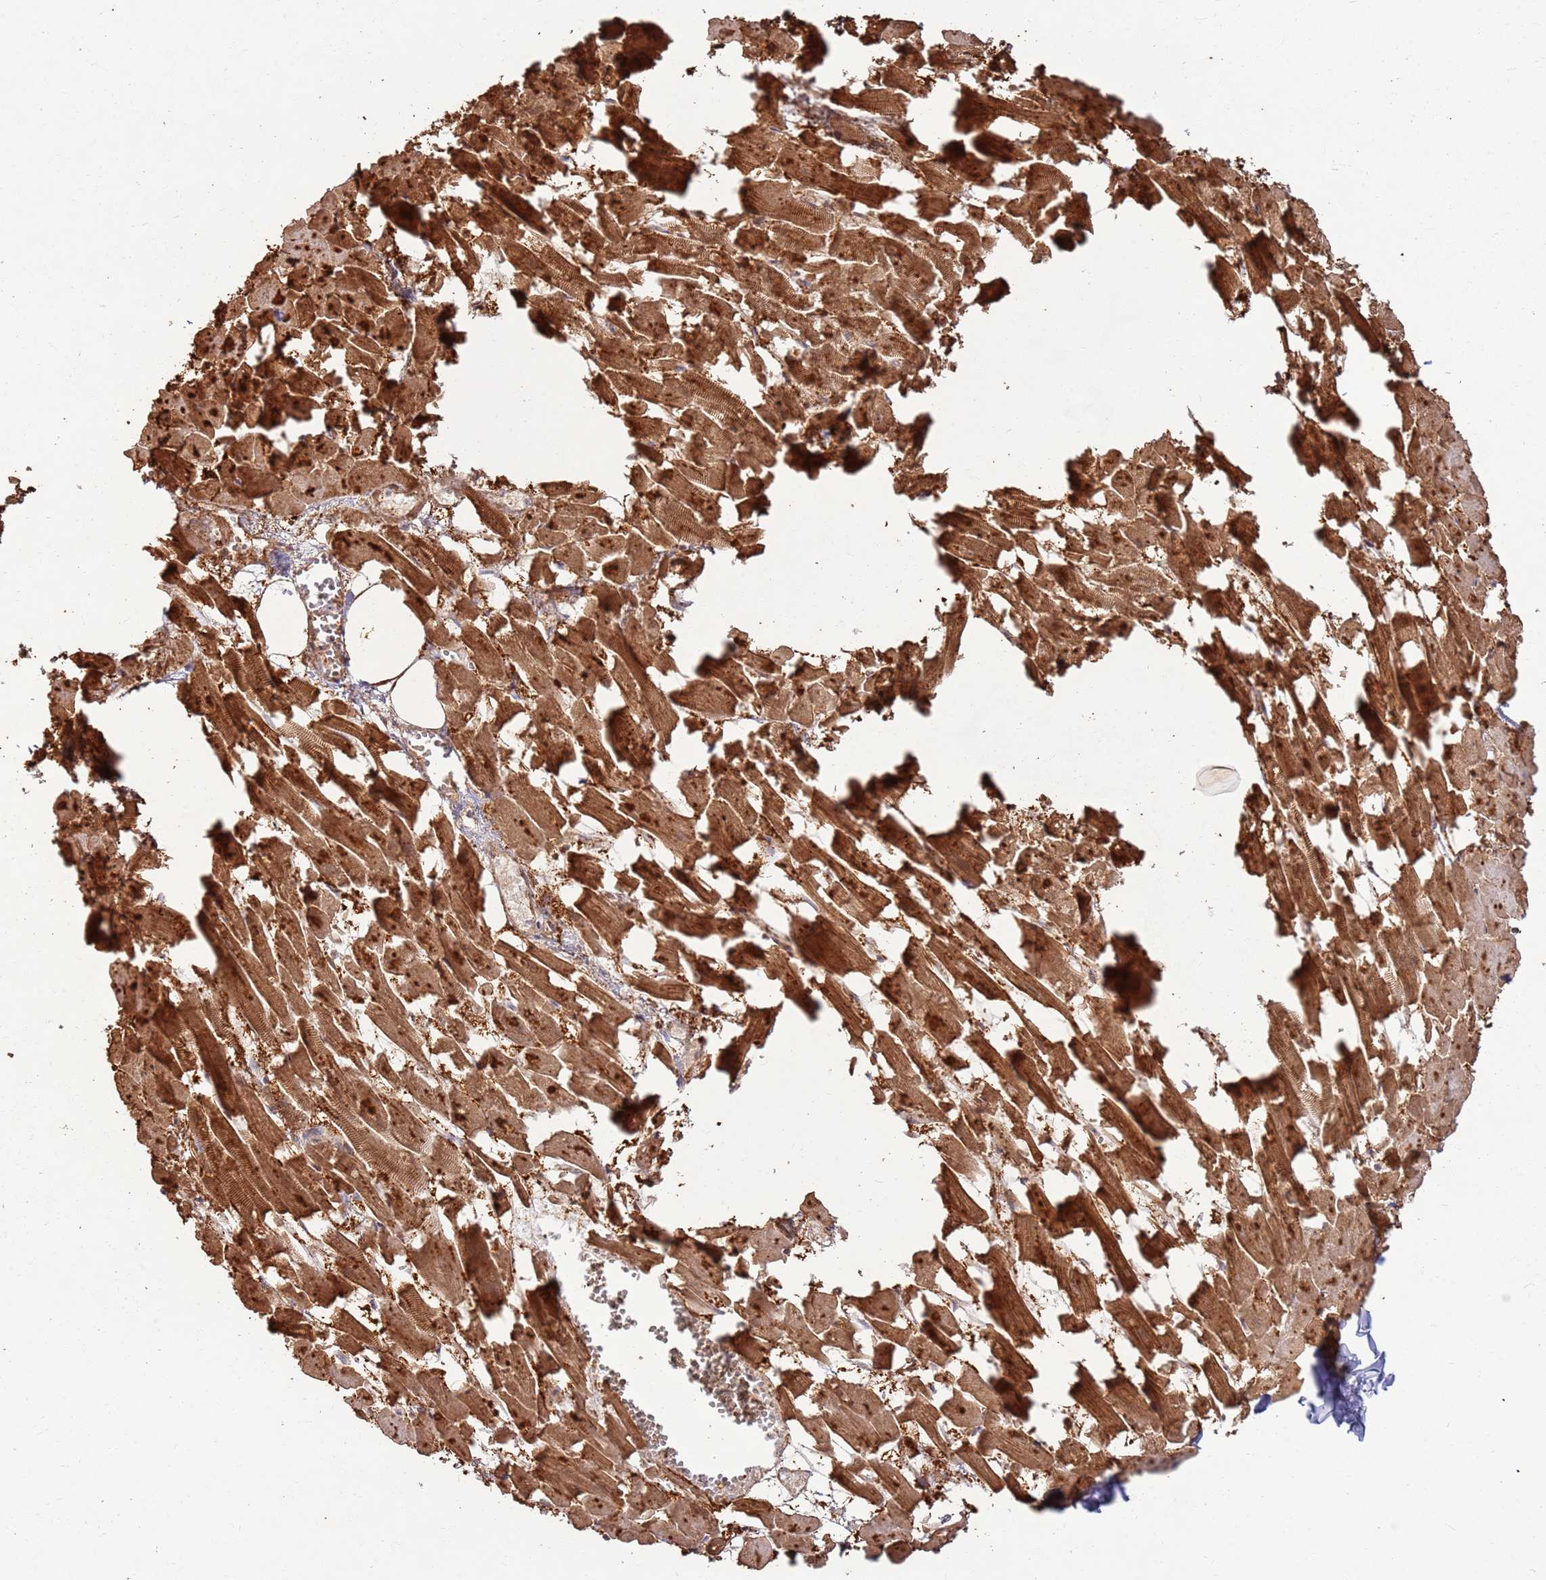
{"staining": {"intensity": "strong", "quantity": ">75%", "location": "cytoplasmic/membranous"}, "tissue": "heart muscle", "cell_type": "Cardiomyocytes", "image_type": "normal", "snomed": [{"axis": "morphology", "description": "Normal tissue, NOS"}, {"axis": "topography", "description": "Heart"}], "caption": "Normal heart muscle was stained to show a protein in brown. There is high levels of strong cytoplasmic/membranous expression in about >75% of cardiomyocytes. (DAB = brown stain, brightfield microscopy at high magnification).", "gene": "CNPY1", "patient": {"sex": "female", "age": 64}}